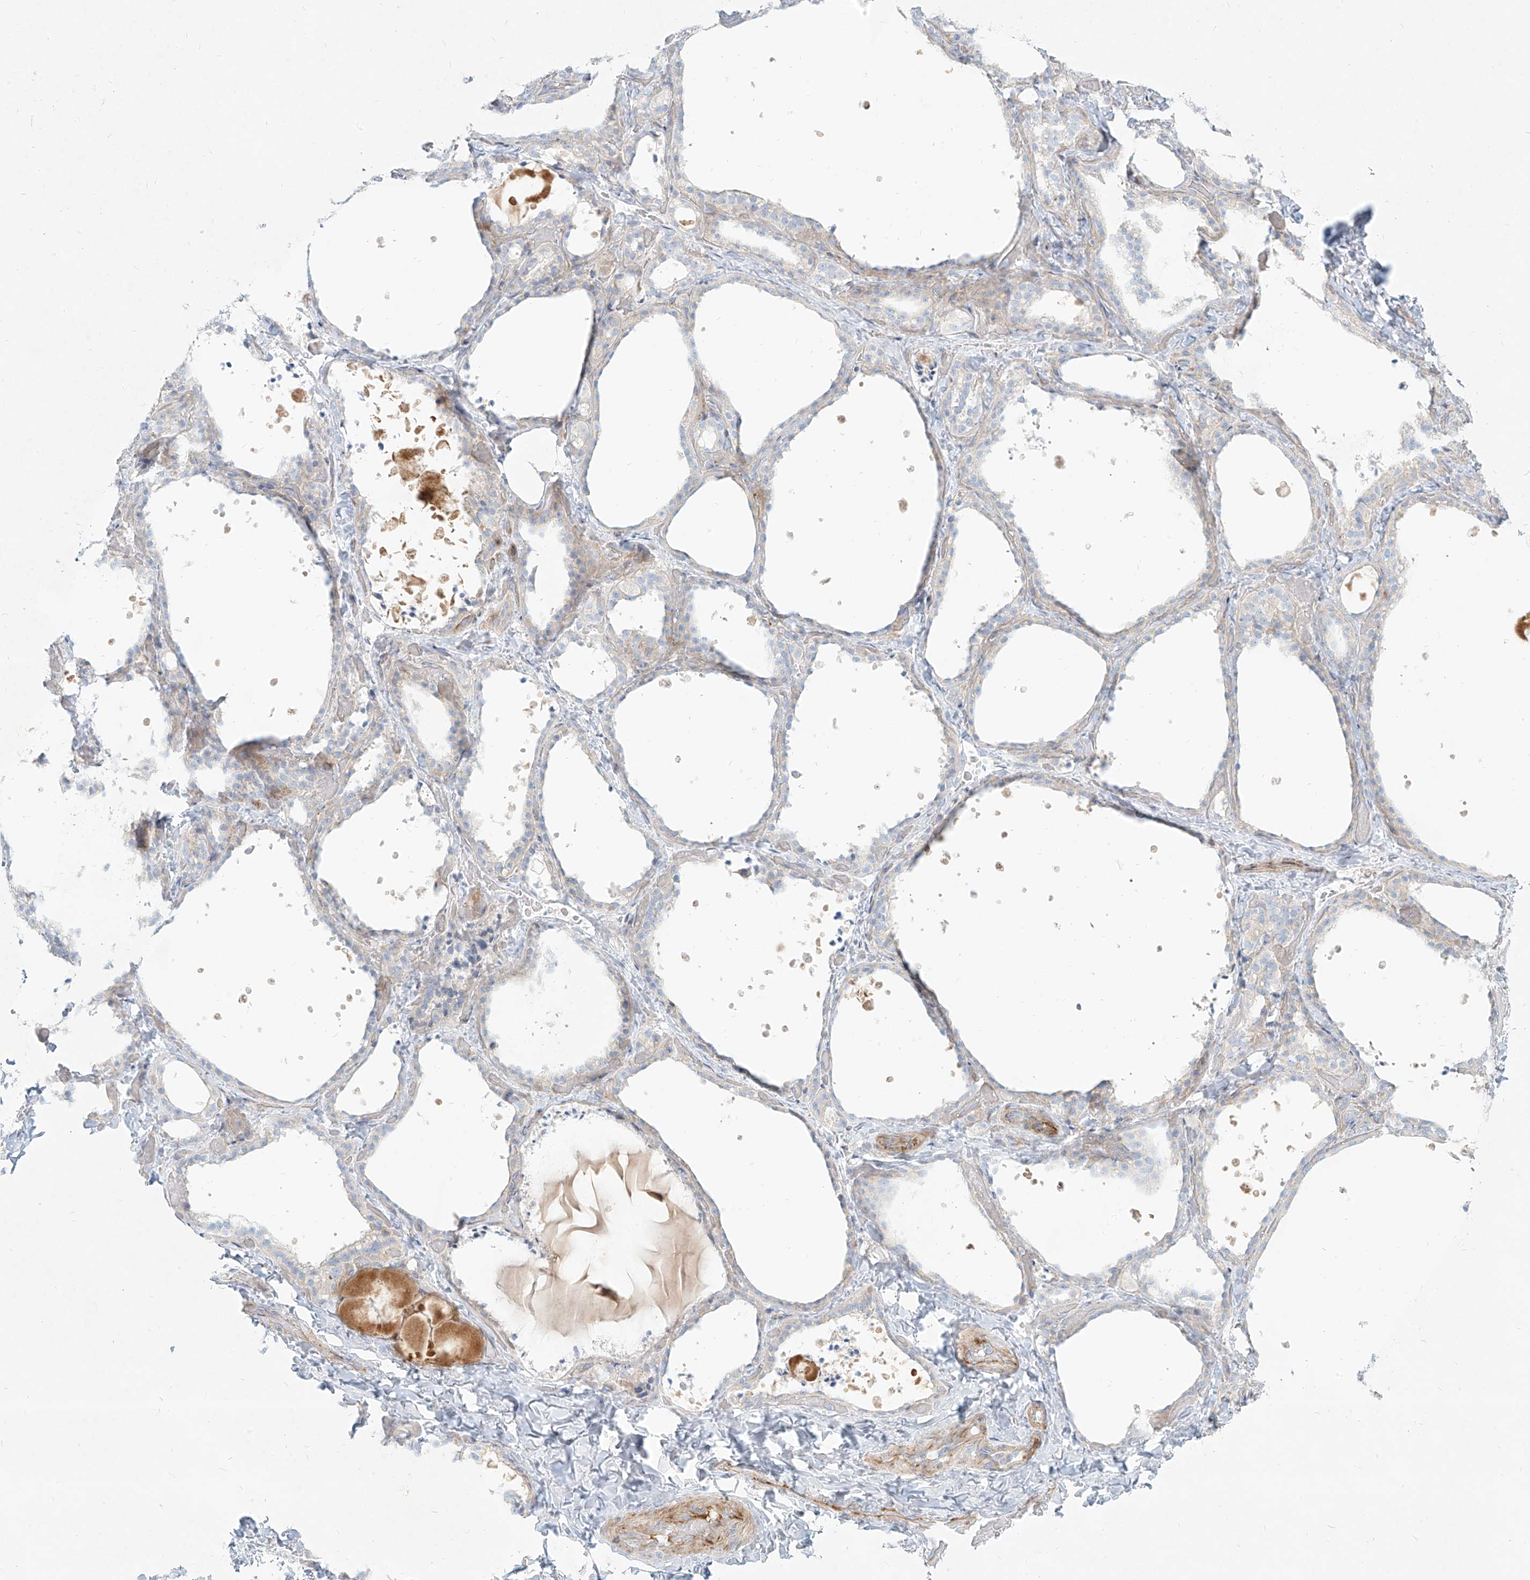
{"staining": {"intensity": "negative", "quantity": "none", "location": "none"}, "tissue": "thyroid gland", "cell_type": "Glandular cells", "image_type": "normal", "snomed": [{"axis": "morphology", "description": "Normal tissue, NOS"}, {"axis": "topography", "description": "Thyroid gland"}], "caption": "Protein analysis of normal thyroid gland reveals no significant staining in glandular cells.", "gene": "MTX2", "patient": {"sex": "female", "age": 44}}